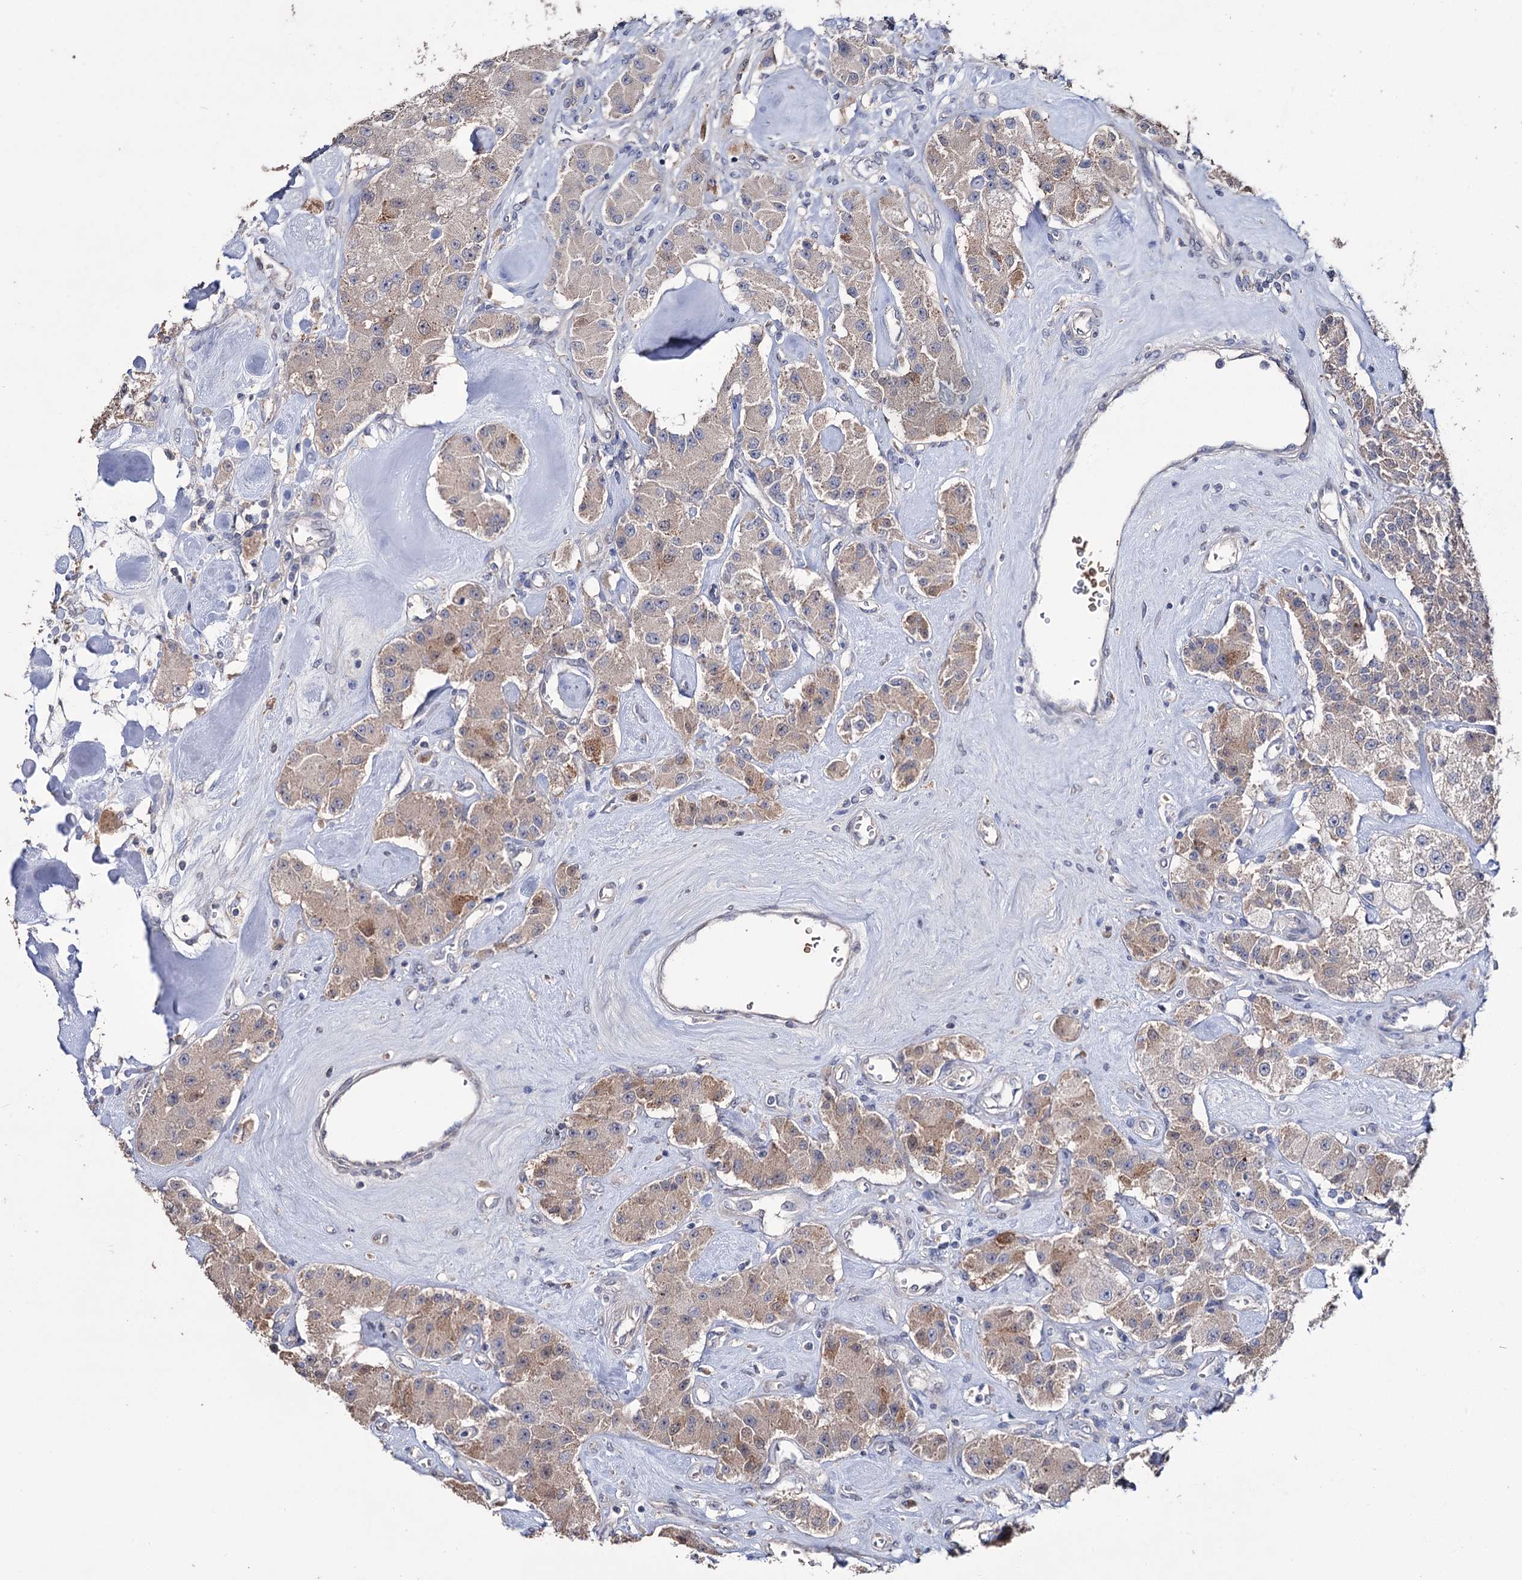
{"staining": {"intensity": "moderate", "quantity": "<25%", "location": "cytoplasmic/membranous,nuclear"}, "tissue": "carcinoid", "cell_type": "Tumor cells", "image_type": "cancer", "snomed": [{"axis": "morphology", "description": "Carcinoid, malignant, NOS"}, {"axis": "topography", "description": "Pancreas"}], "caption": "IHC histopathology image of neoplastic tissue: human malignant carcinoid stained using immunohistochemistry demonstrates low levels of moderate protein expression localized specifically in the cytoplasmic/membranous and nuclear of tumor cells, appearing as a cytoplasmic/membranous and nuclear brown color.", "gene": "EPB41L5", "patient": {"sex": "male", "age": 41}}